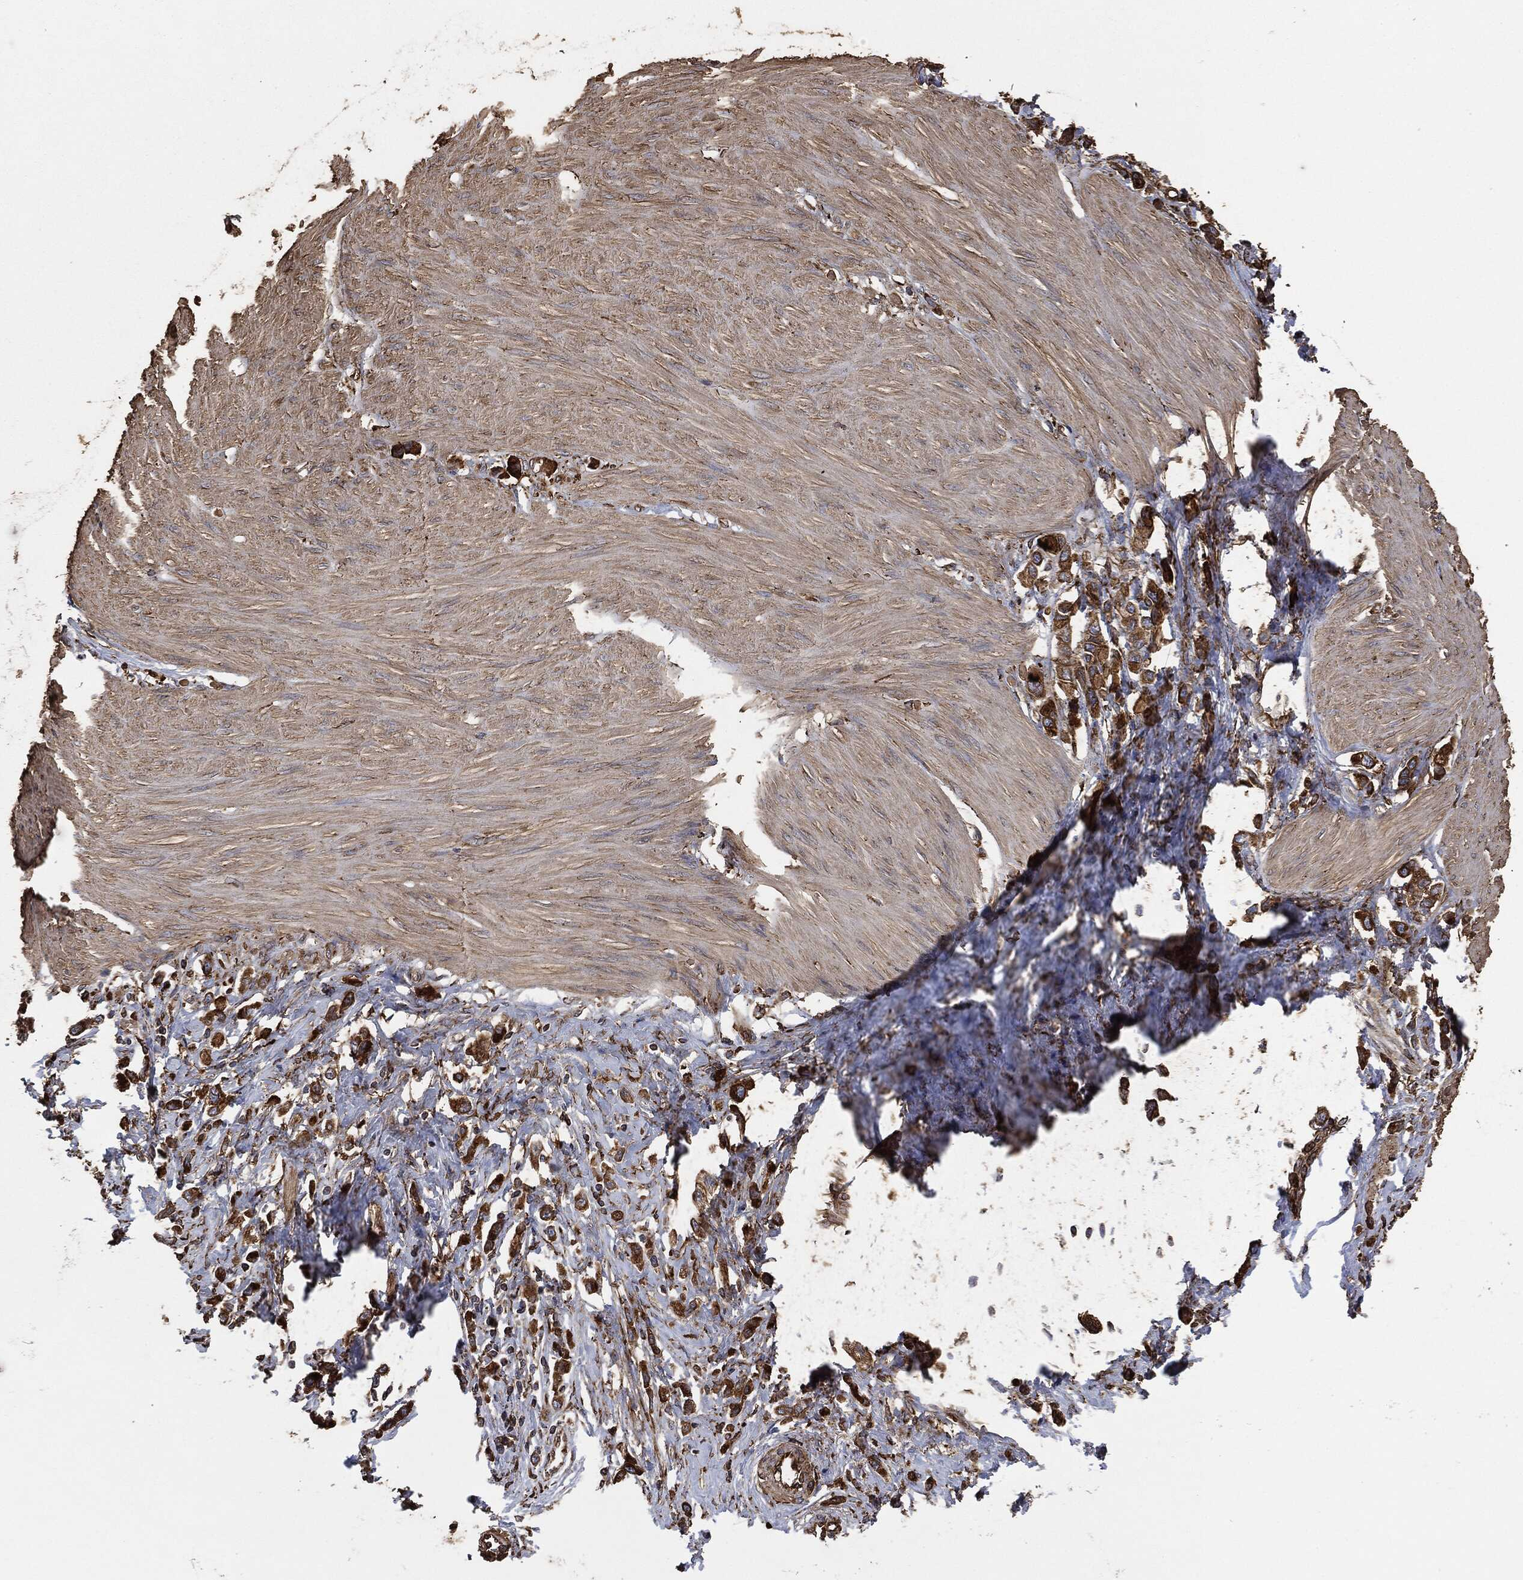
{"staining": {"intensity": "strong", "quantity": ">75%", "location": "cytoplasmic/membranous"}, "tissue": "stomach cancer", "cell_type": "Tumor cells", "image_type": "cancer", "snomed": [{"axis": "morphology", "description": "Normal tissue, NOS"}, {"axis": "morphology", "description": "Adenocarcinoma, NOS"}, {"axis": "morphology", "description": "Adenocarcinoma, High grade"}, {"axis": "topography", "description": "Stomach, upper"}, {"axis": "topography", "description": "Stomach"}], "caption": "Immunohistochemical staining of human stomach cancer demonstrates high levels of strong cytoplasmic/membranous protein positivity in about >75% of tumor cells.", "gene": "AMFR", "patient": {"sex": "female", "age": 65}}